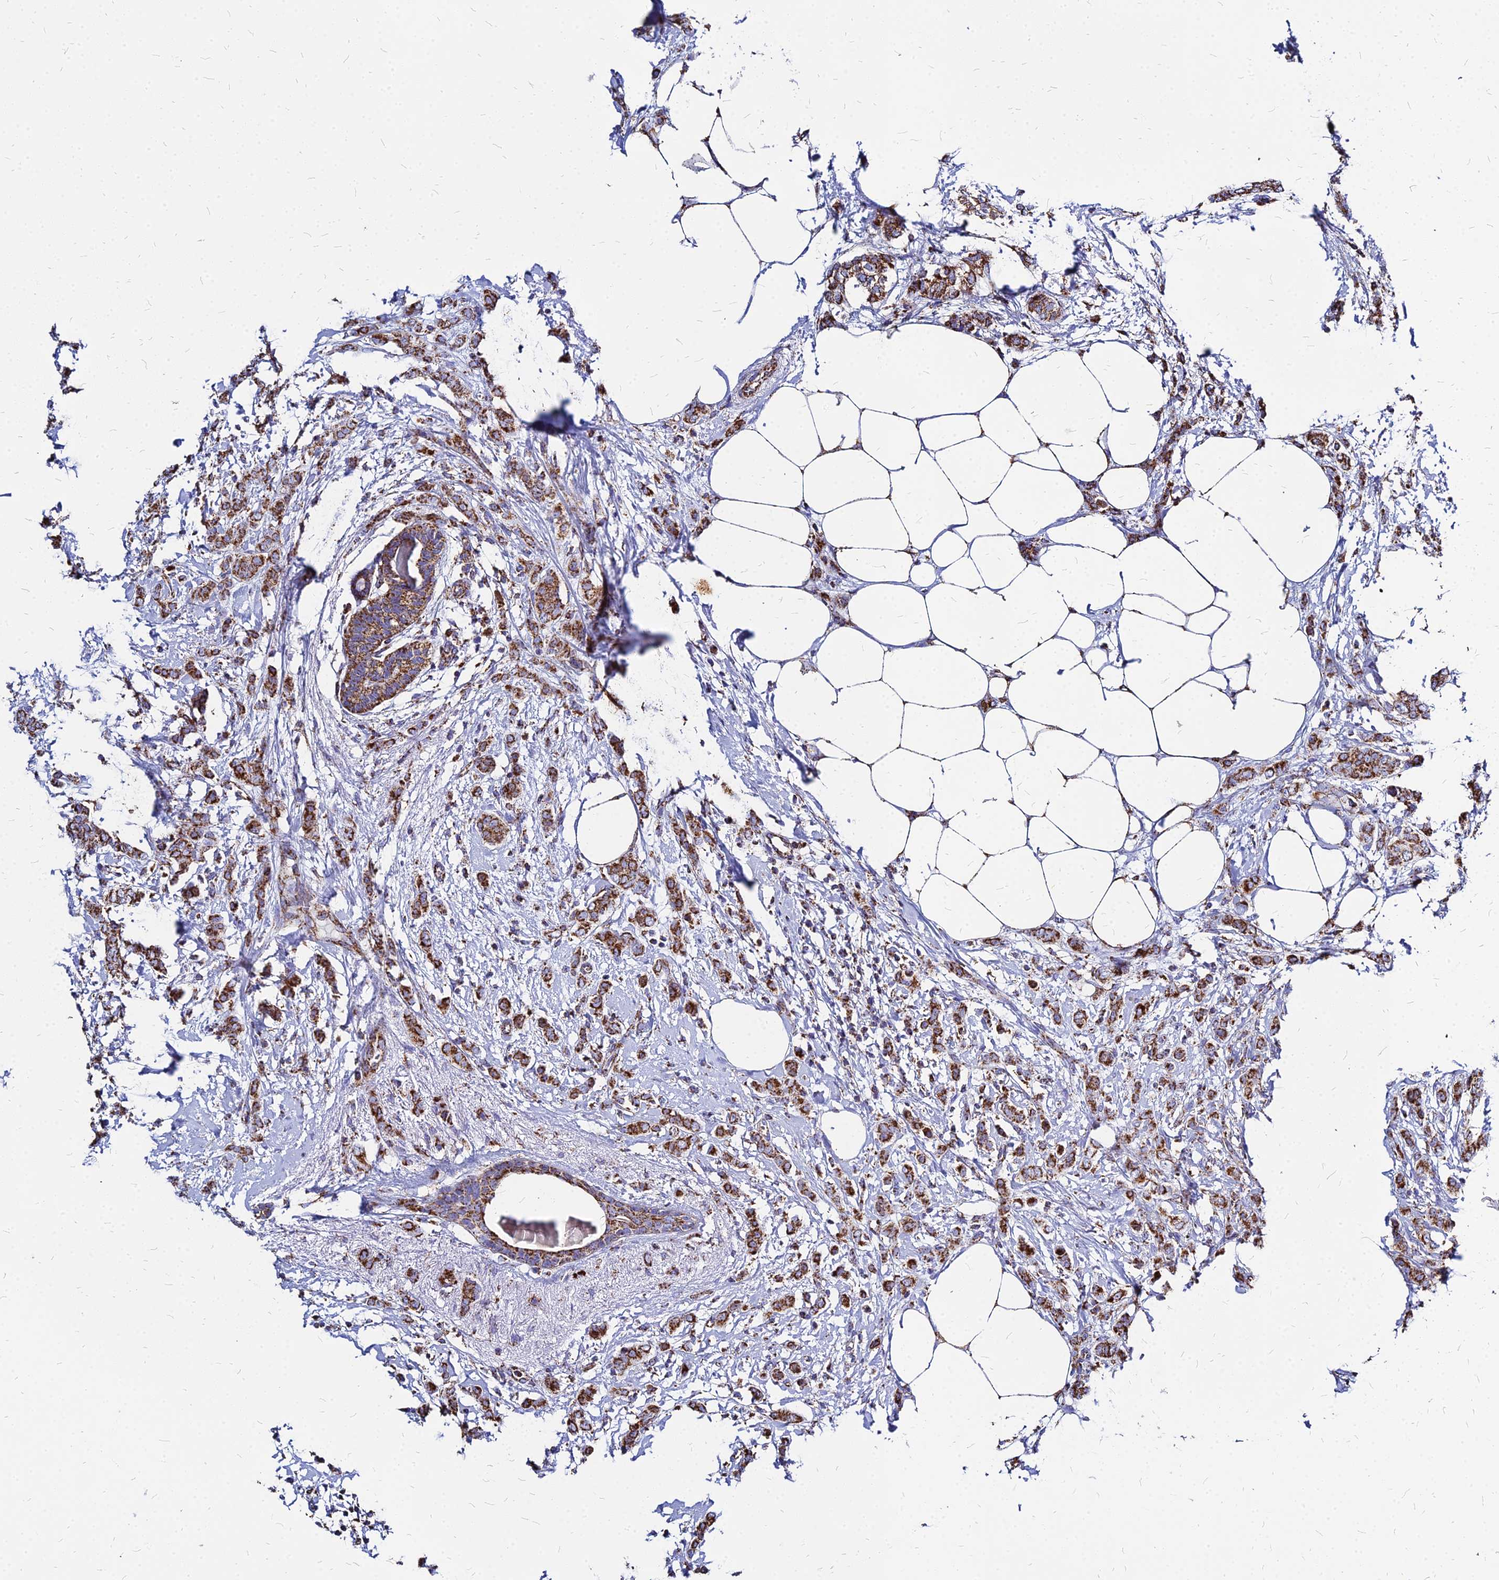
{"staining": {"intensity": "strong", "quantity": ">75%", "location": "cytoplasmic/membranous"}, "tissue": "breast cancer", "cell_type": "Tumor cells", "image_type": "cancer", "snomed": [{"axis": "morphology", "description": "Duct carcinoma"}, {"axis": "topography", "description": "Breast"}], "caption": "Immunohistochemical staining of infiltrating ductal carcinoma (breast) demonstrates strong cytoplasmic/membranous protein positivity in approximately >75% of tumor cells. Nuclei are stained in blue.", "gene": "DLD", "patient": {"sex": "female", "age": 72}}